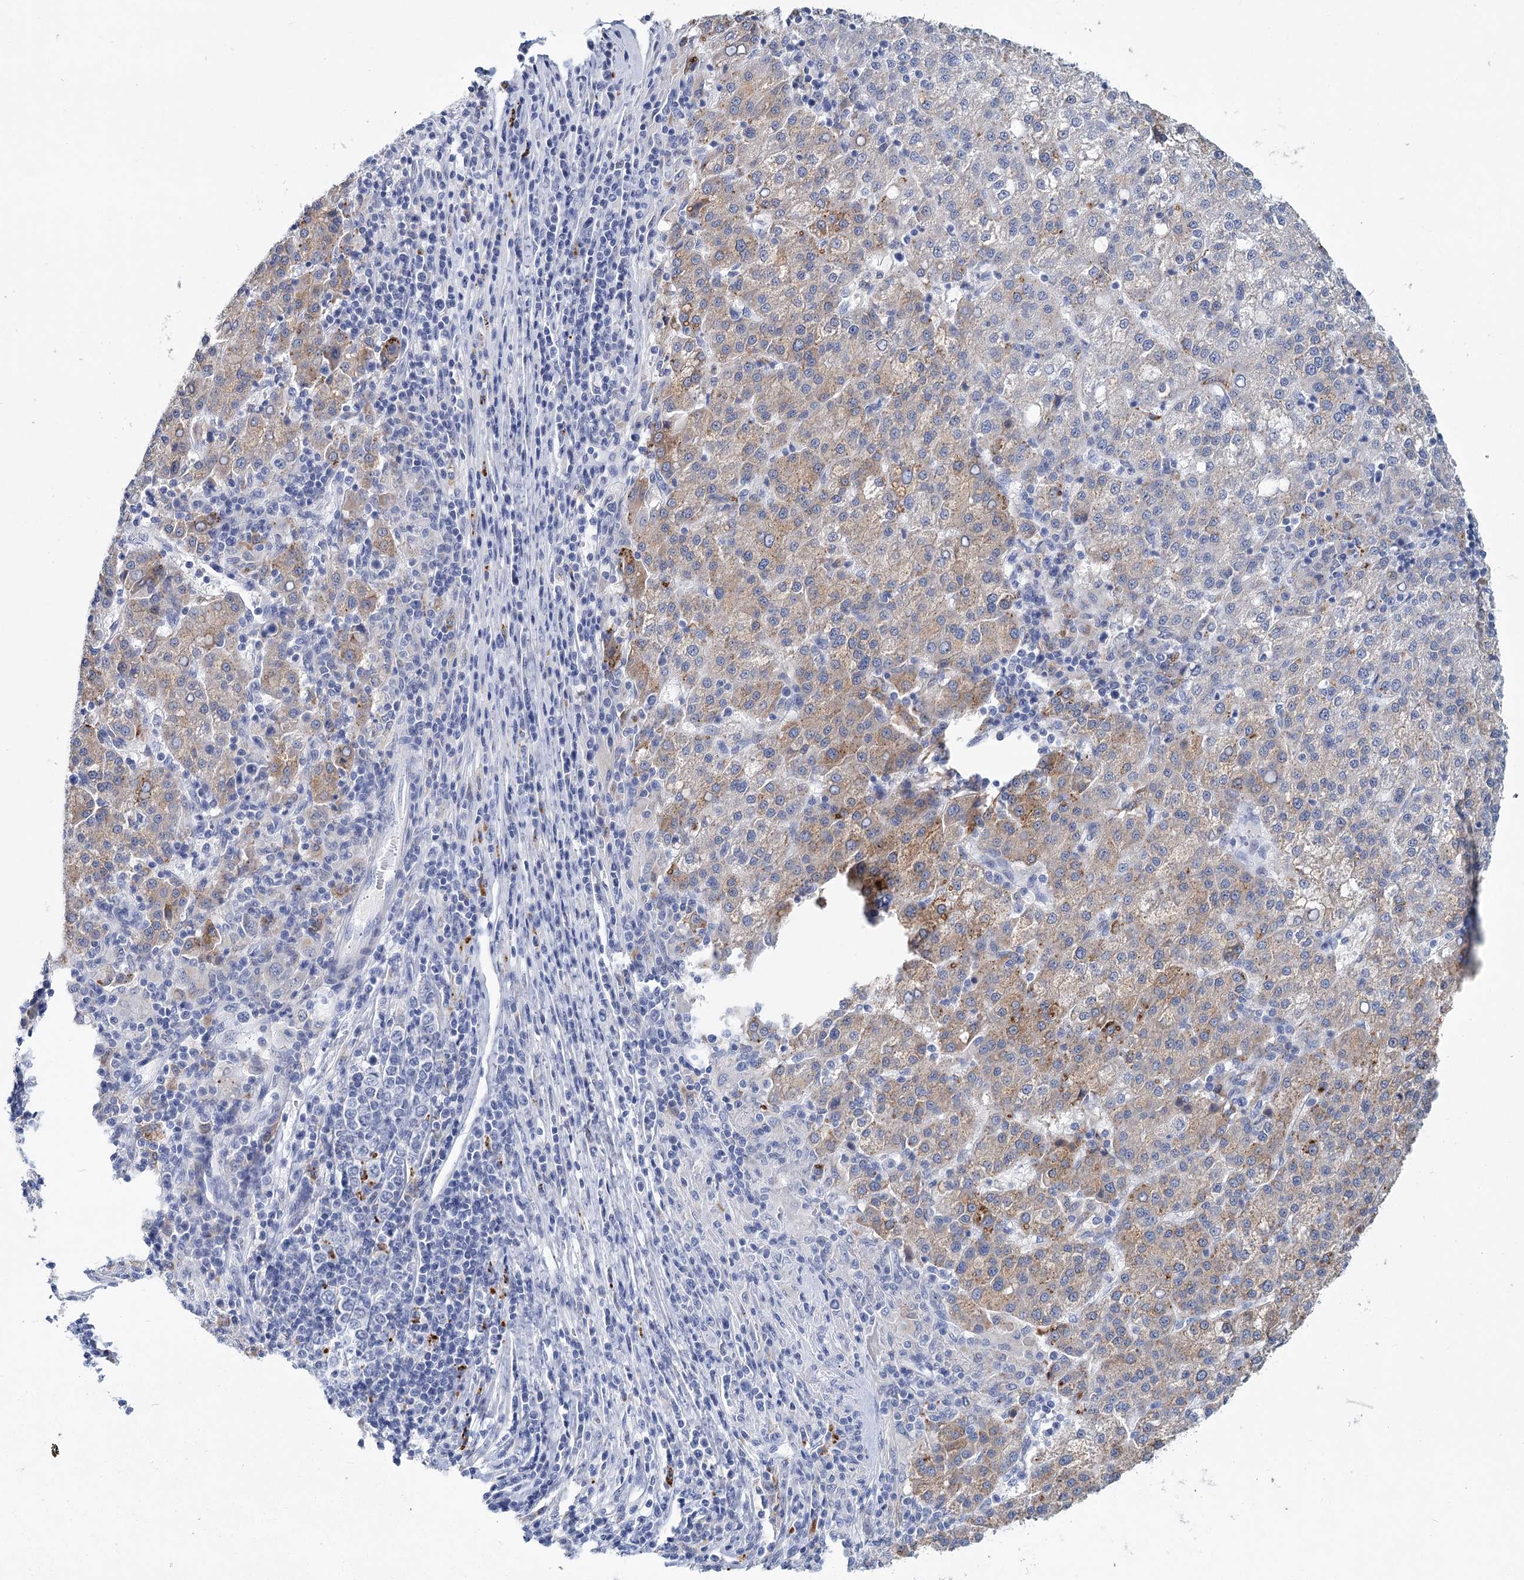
{"staining": {"intensity": "moderate", "quantity": "<25%", "location": "cytoplasmic/membranous"}, "tissue": "liver cancer", "cell_type": "Tumor cells", "image_type": "cancer", "snomed": [{"axis": "morphology", "description": "Carcinoma, Hepatocellular, NOS"}, {"axis": "topography", "description": "Liver"}], "caption": "Immunohistochemical staining of human liver cancer reveals low levels of moderate cytoplasmic/membranous staining in approximately <25% of tumor cells. (DAB = brown stain, brightfield microscopy at high magnification).", "gene": "METTL7B", "patient": {"sex": "female", "age": 58}}